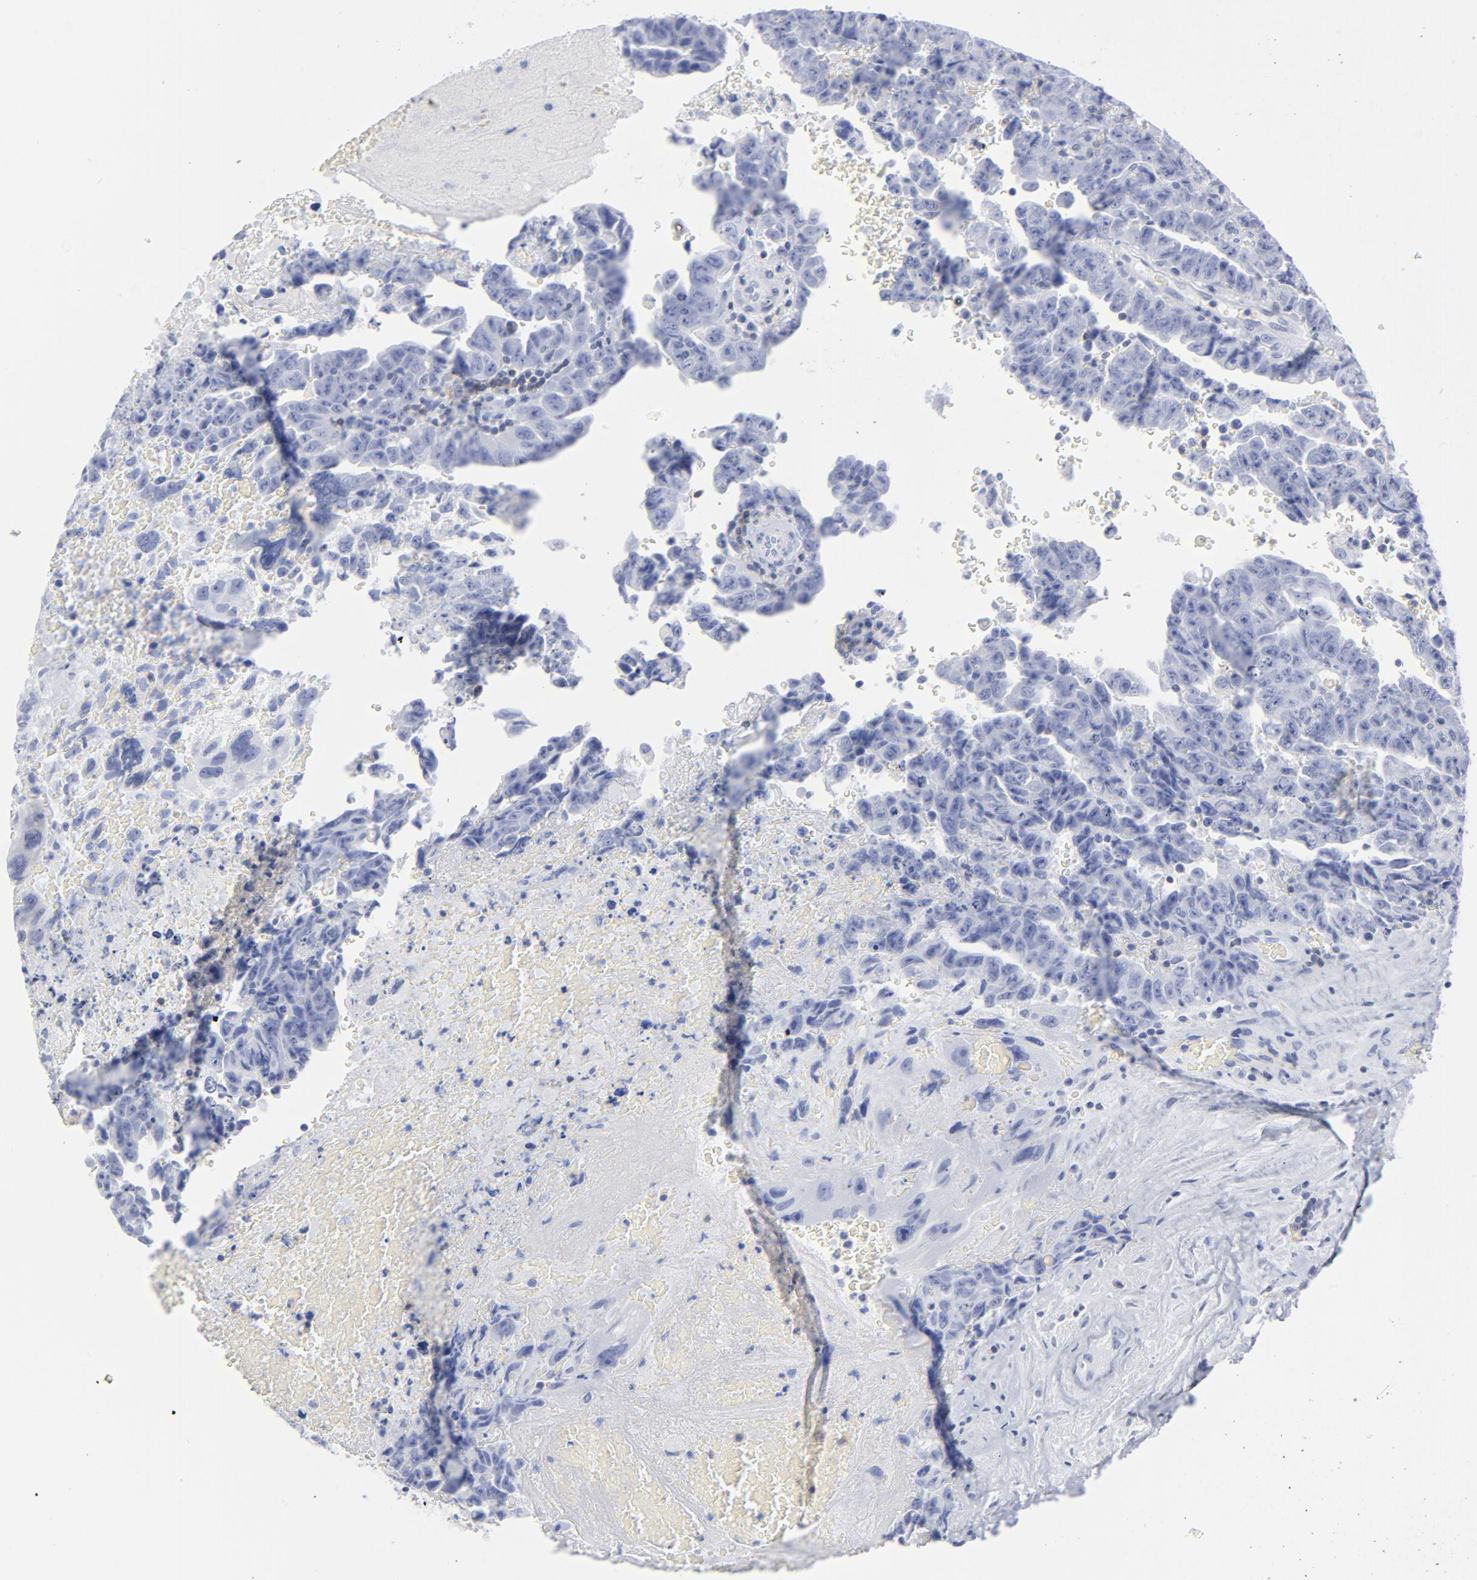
{"staining": {"intensity": "negative", "quantity": "none", "location": "none"}, "tissue": "testis cancer", "cell_type": "Tumor cells", "image_type": "cancer", "snomed": [{"axis": "morphology", "description": "Carcinoma, Embryonal, NOS"}, {"axis": "topography", "description": "Testis"}], "caption": "Immunohistochemical staining of human testis cancer reveals no significant positivity in tumor cells.", "gene": "P2RY8", "patient": {"sex": "male", "age": 28}}